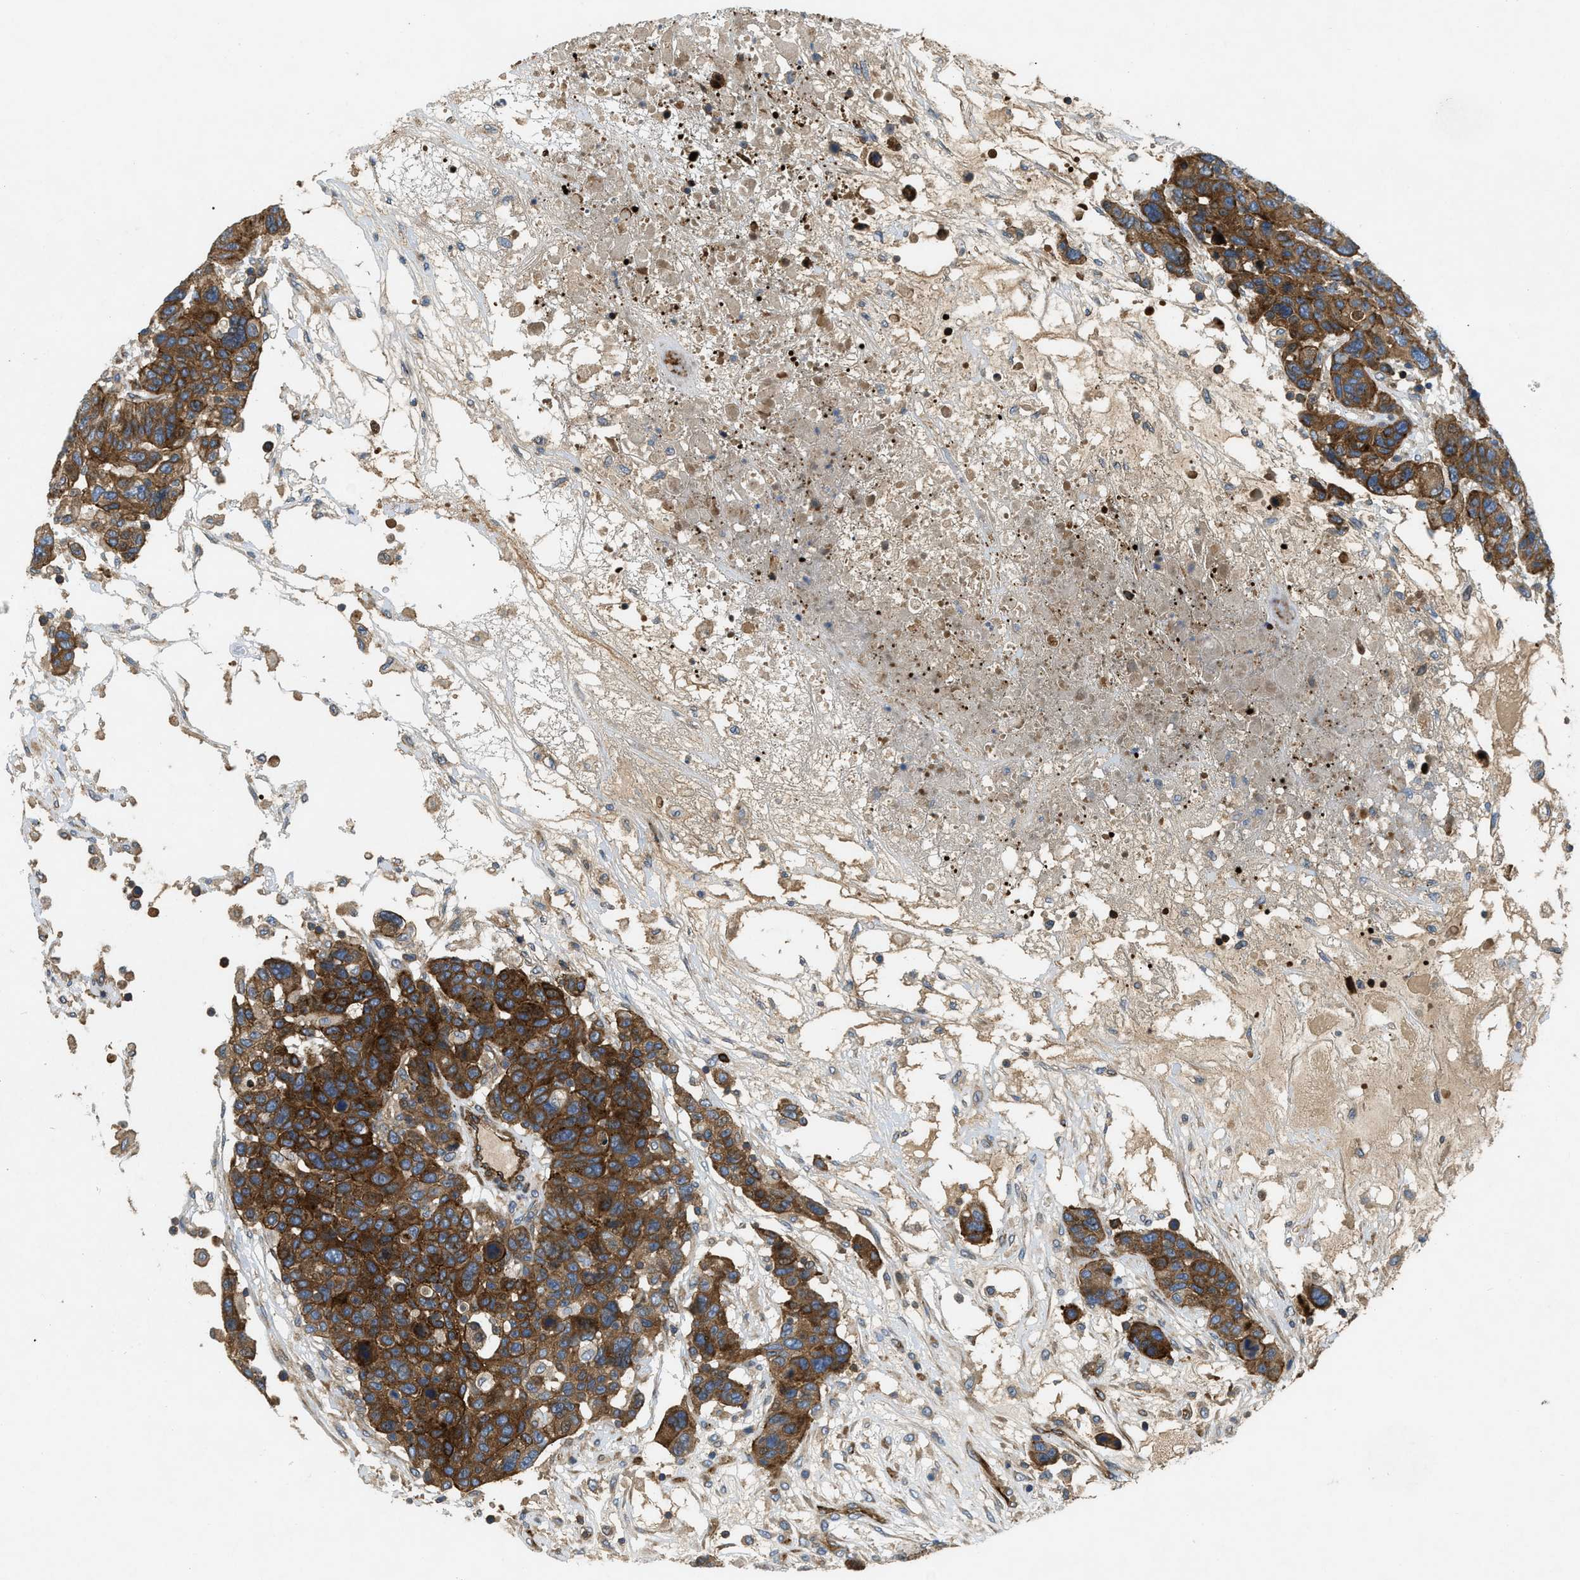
{"staining": {"intensity": "strong", "quantity": ">75%", "location": "cytoplasmic/membranous"}, "tissue": "breast cancer", "cell_type": "Tumor cells", "image_type": "cancer", "snomed": [{"axis": "morphology", "description": "Duct carcinoma"}, {"axis": "topography", "description": "Breast"}], "caption": "Human breast intraductal carcinoma stained with a brown dye shows strong cytoplasmic/membranous positive positivity in approximately >75% of tumor cells.", "gene": "NYNRIN", "patient": {"sex": "female", "age": 37}}